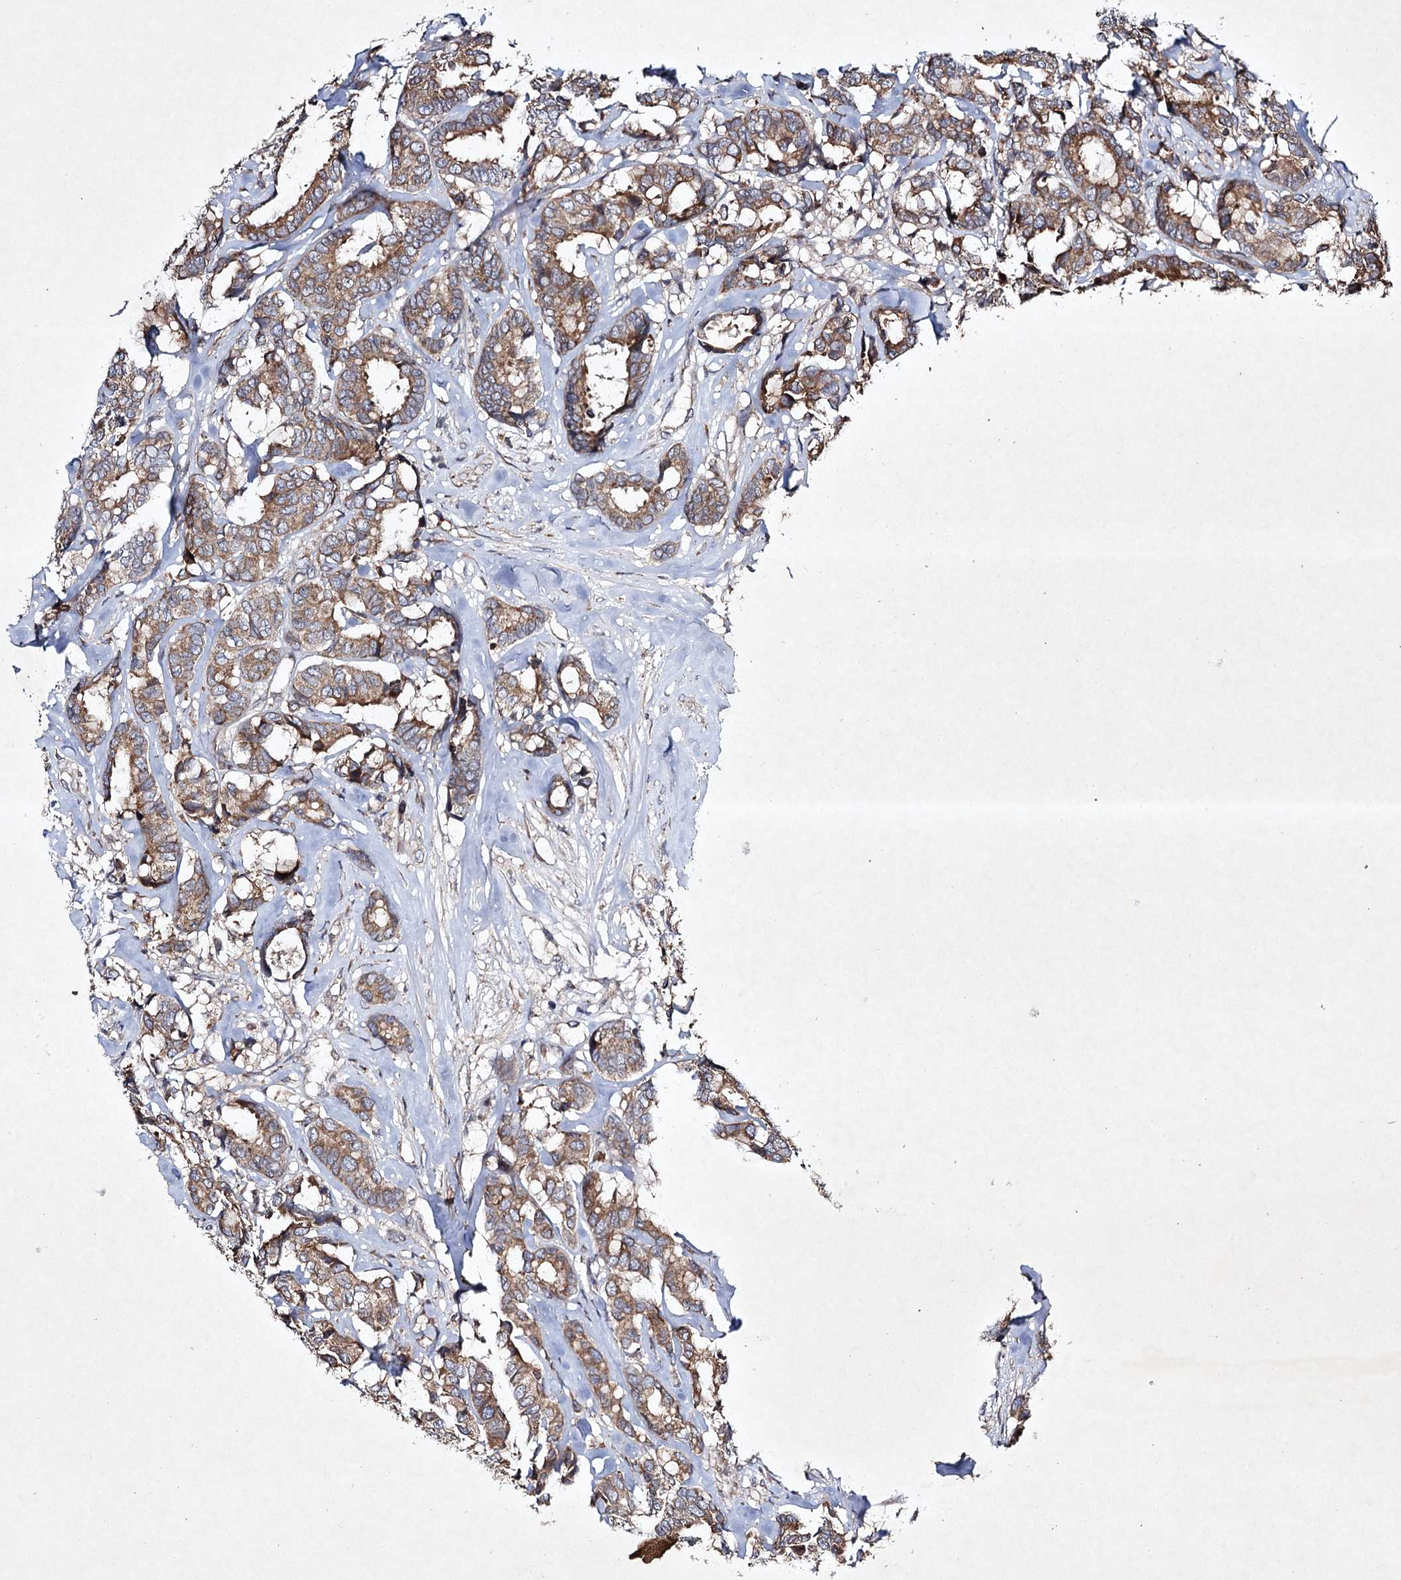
{"staining": {"intensity": "moderate", "quantity": ">75%", "location": "cytoplasmic/membranous"}, "tissue": "breast cancer", "cell_type": "Tumor cells", "image_type": "cancer", "snomed": [{"axis": "morphology", "description": "Duct carcinoma"}, {"axis": "topography", "description": "Breast"}], "caption": "Breast cancer (intraductal carcinoma) was stained to show a protein in brown. There is medium levels of moderate cytoplasmic/membranous staining in about >75% of tumor cells. (Brightfield microscopy of DAB IHC at high magnification).", "gene": "ALG9", "patient": {"sex": "female", "age": 87}}